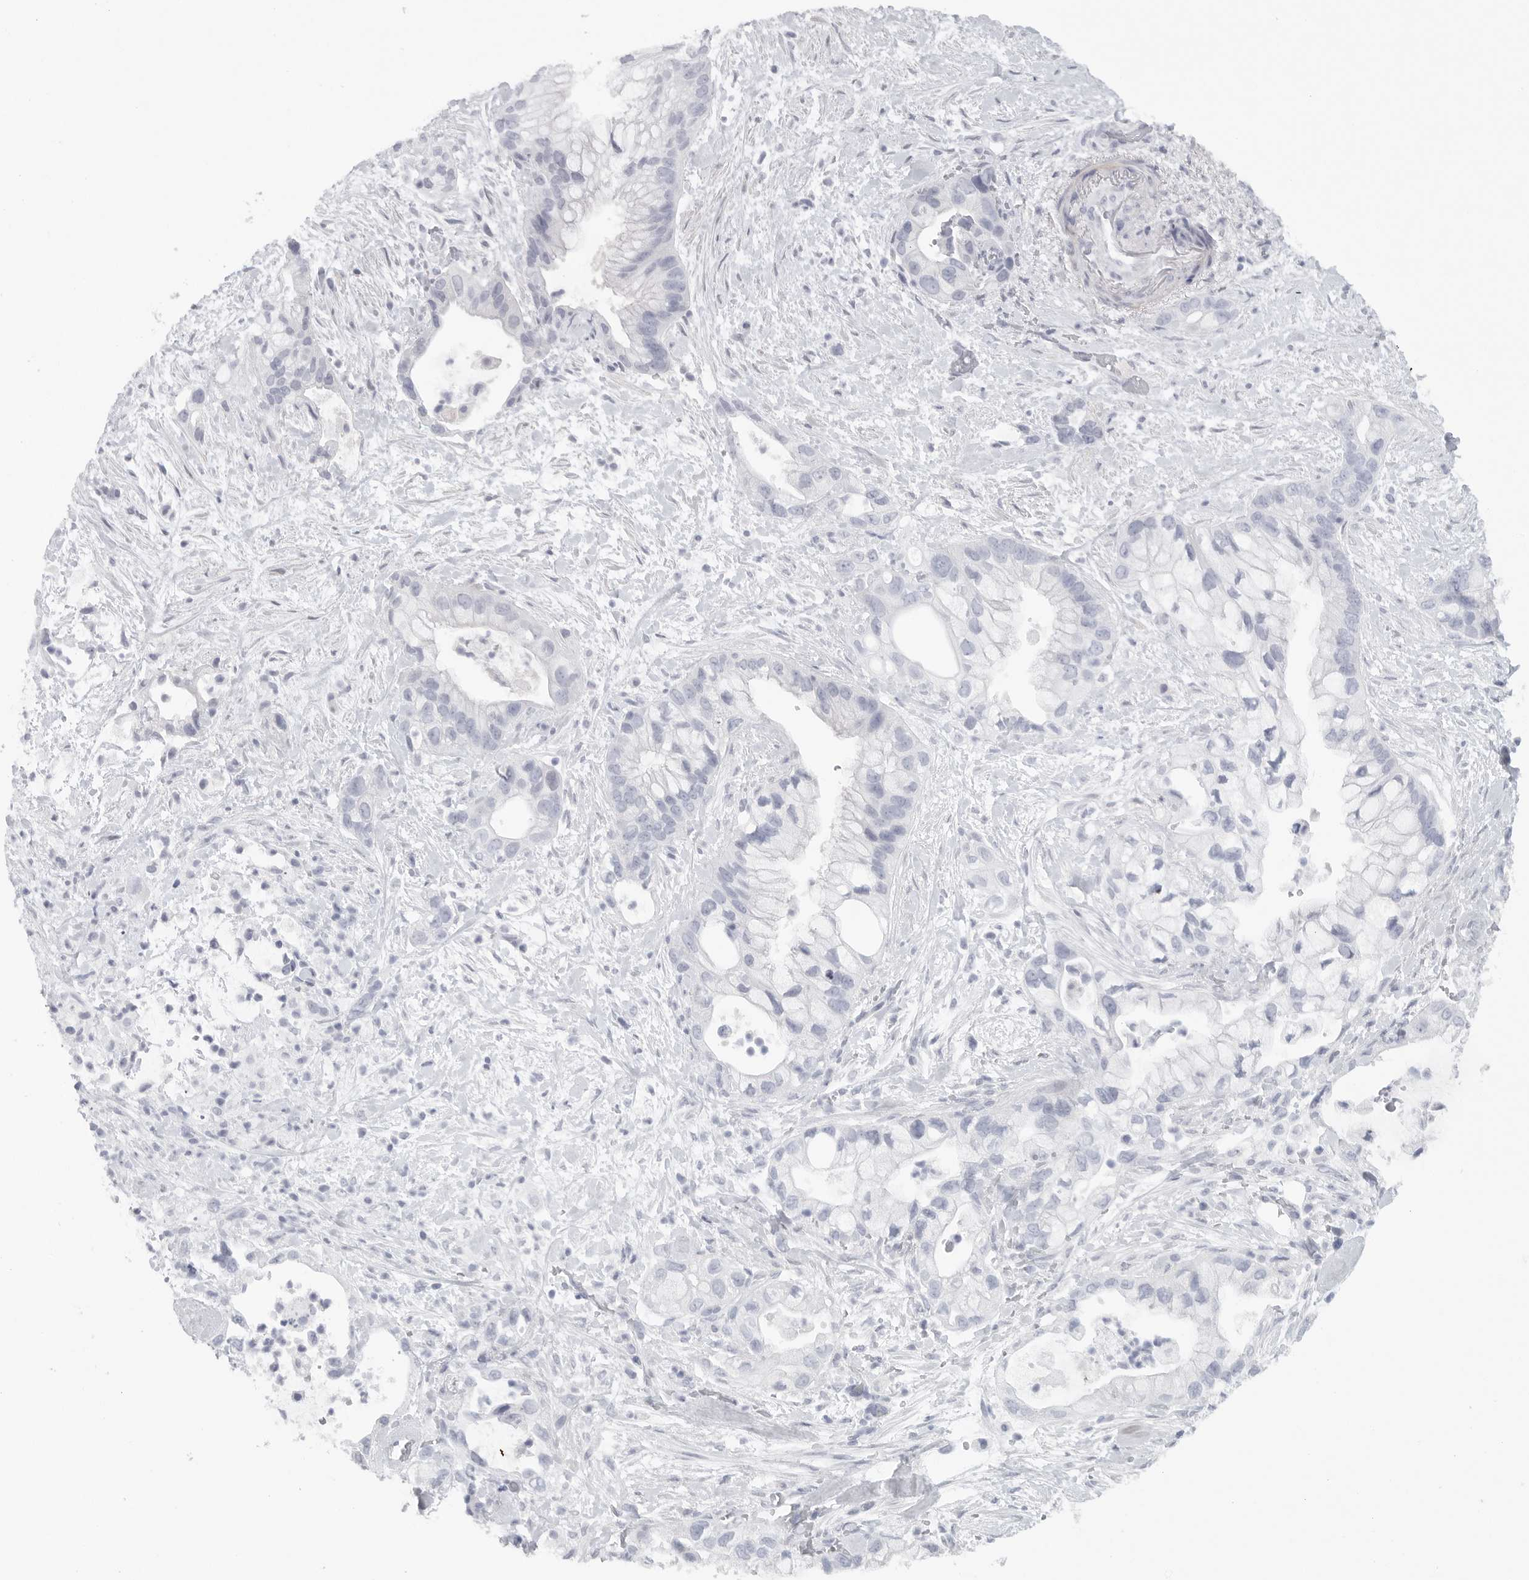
{"staining": {"intensity": "negative", "quantity": "none", "location": "none"}, "tissue": "pancreatic cancer", "cell_type": "Tumor cells", "image_type": "cancer", "snomed": [{"axis": "morphology", "description": "Adenocarcinoma, NOS"}, {"axis": "topography", "description": "Pancreas"}], "caption": "The histopathology image displays no staining of tumor cells in pancreatic cancer.", "gene": "TNR", "patient": {"sex": "male", "age": 53}}